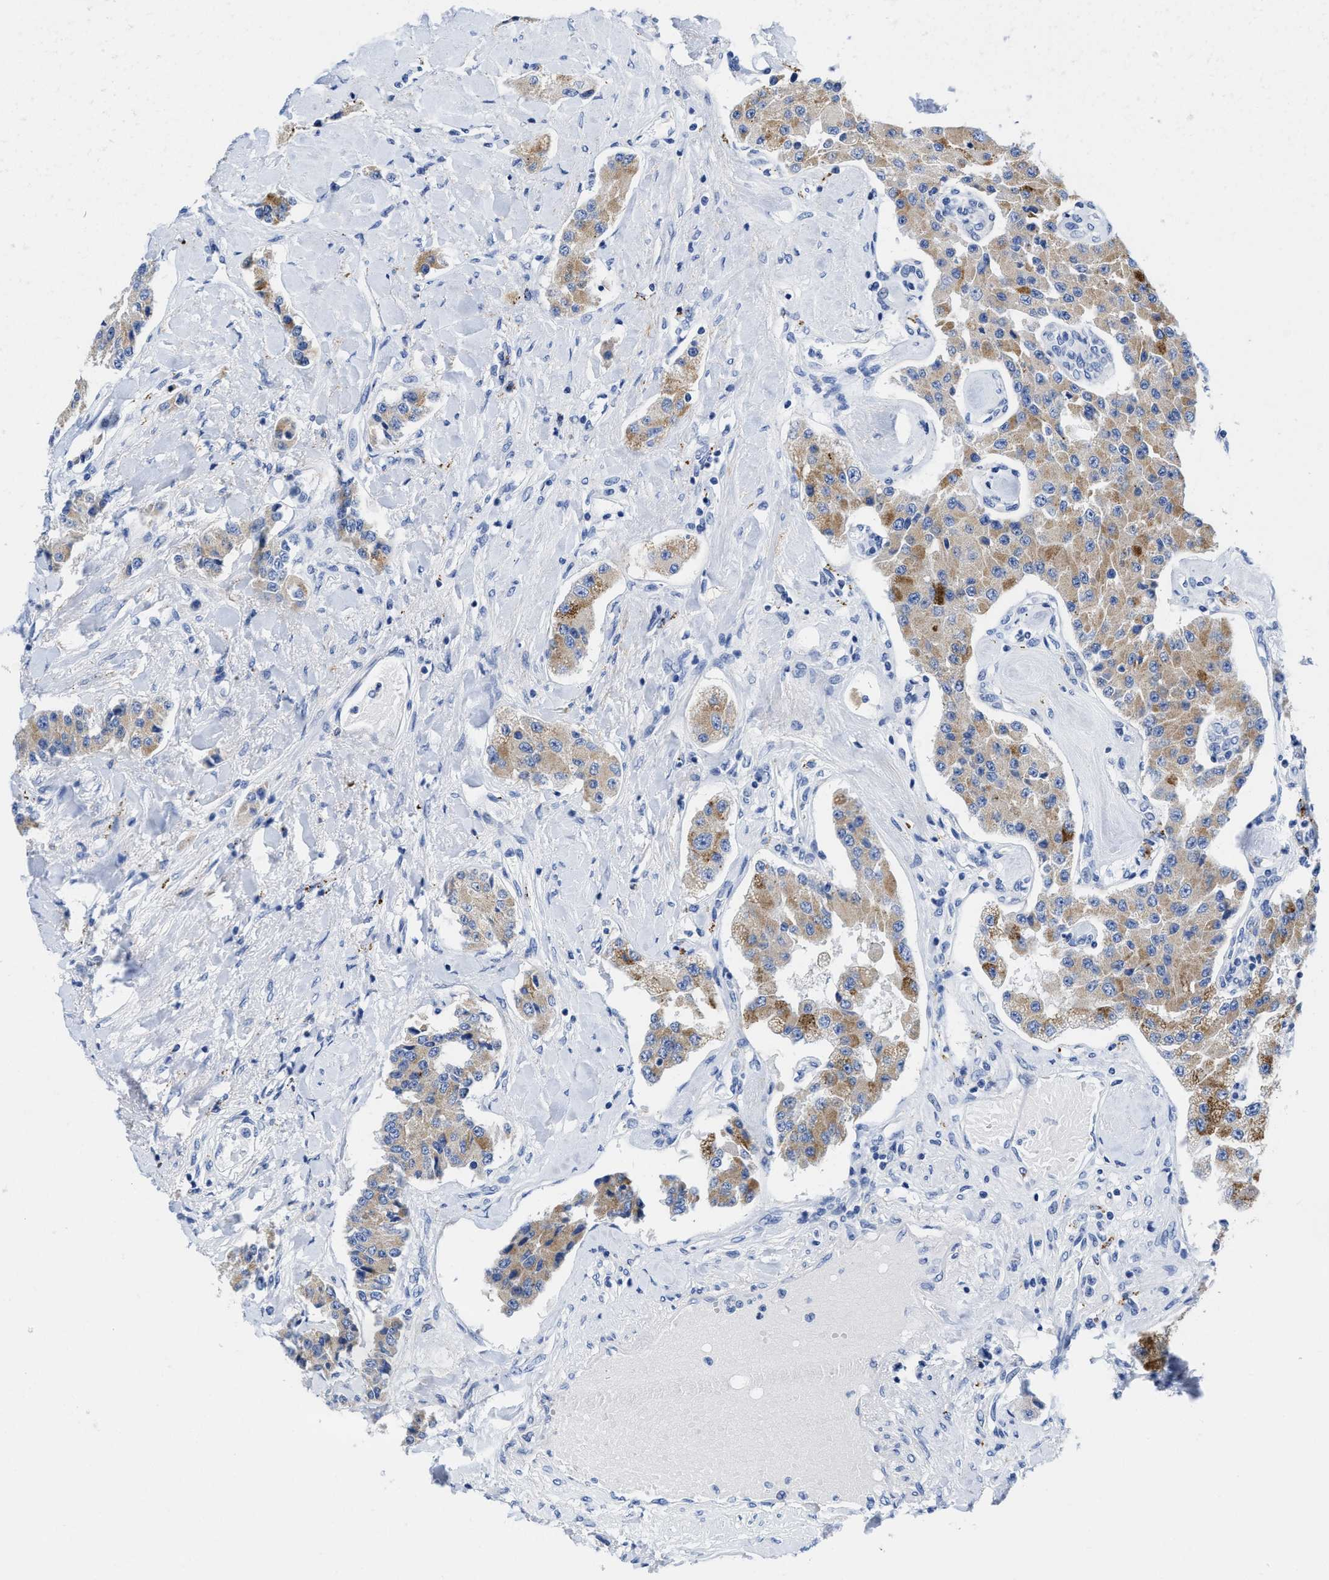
{"staining": {"intensity": "weak", "quantity": ">75%", "location": "cytoplasmic/membranous"}, "tissue": "carcinoid", "cell_type": "Tumor cells", "image_type": "cancer", "snomed": [{"axis": "morphology", "description": "Carcinoid, malignant, NOS"}, {"axis": "topography", "description": "Pancreas"}], "caption": "Immunohistochemistry histopathology image of carcinoid stained for a protein (brown), which demonstrates low levels of weak cytoplasmic/membranous positivity in about >75% of tumor cells.", "gene": "TBRG4", "patient": {"sex": "male", "age": 41}}